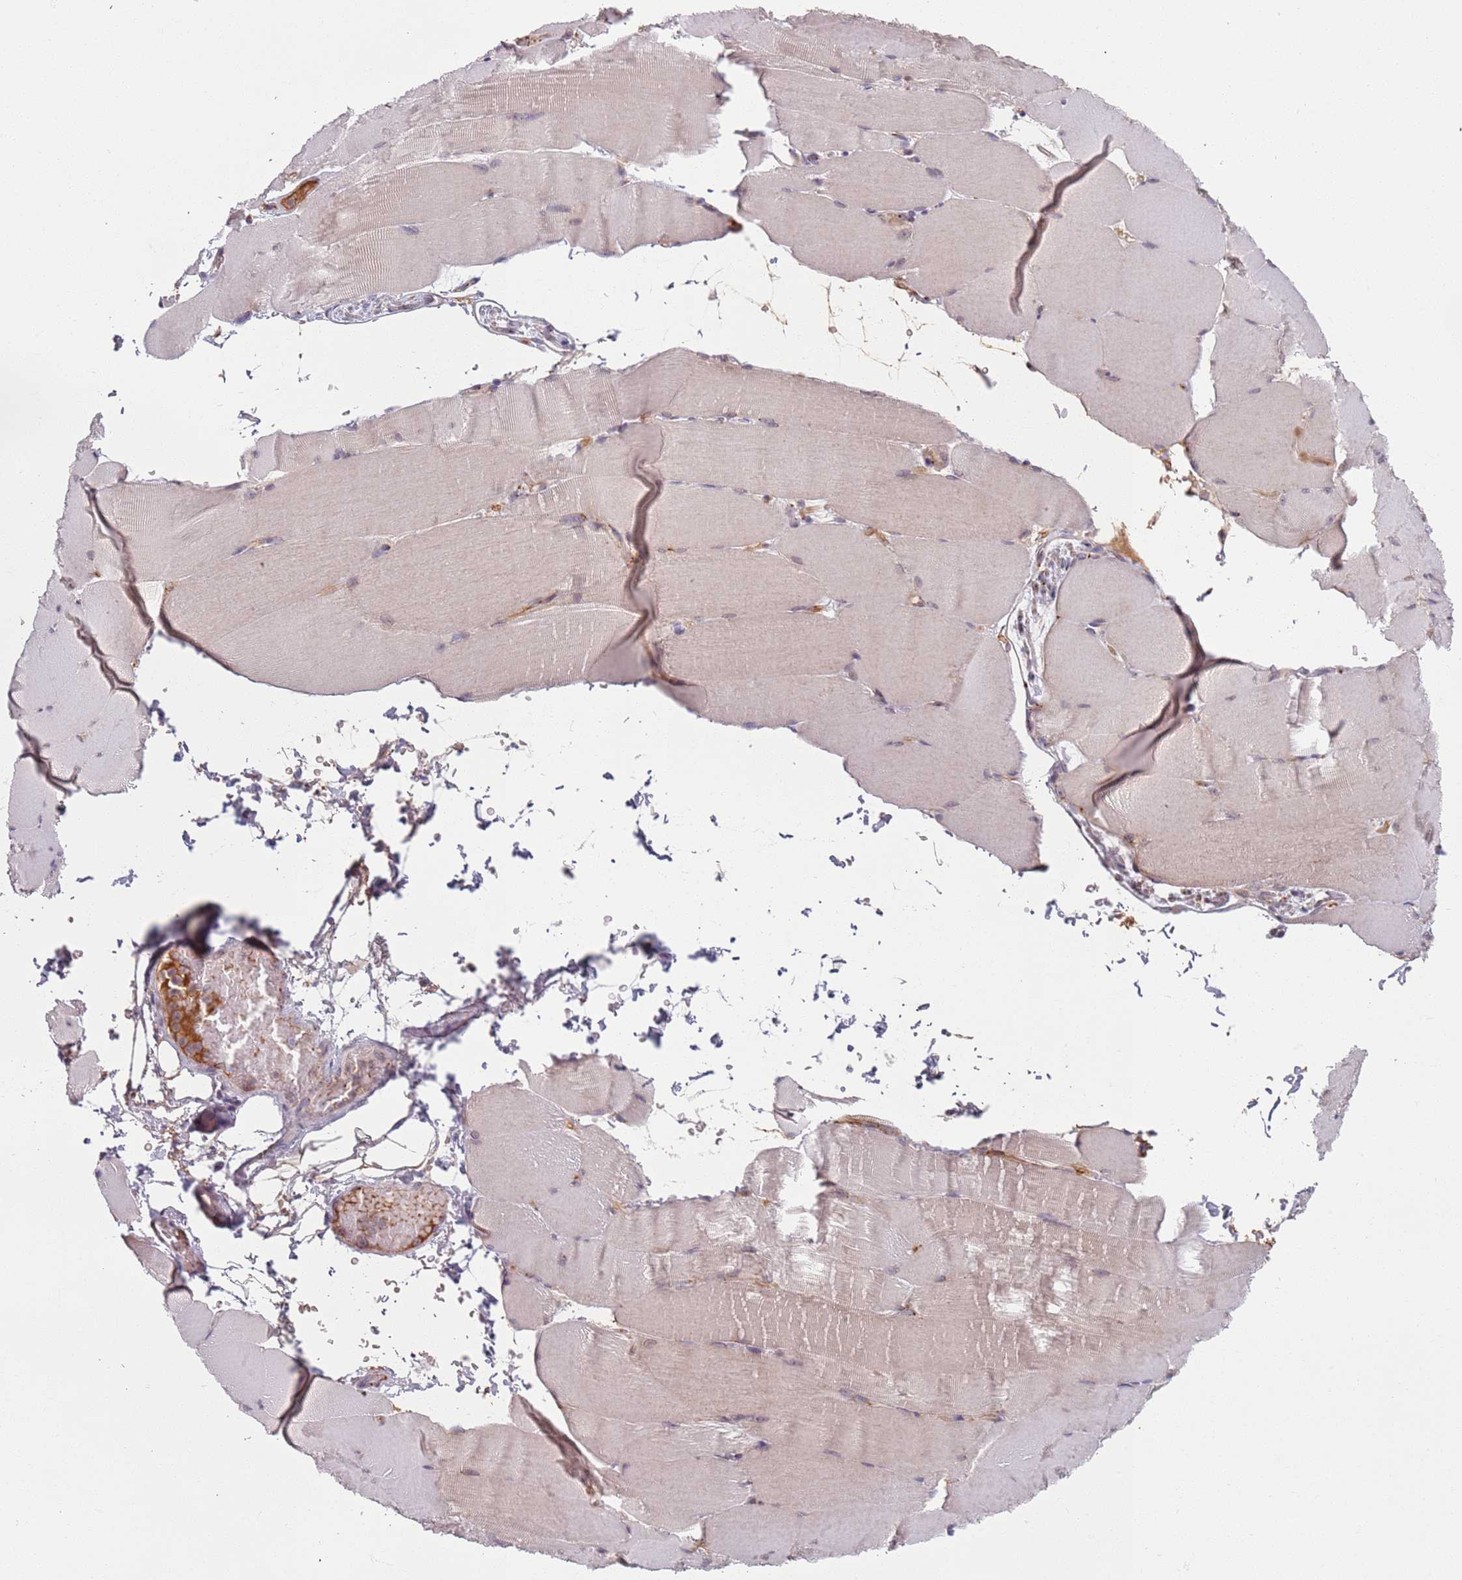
{"staining": {"intensity": "moderate", "quantity": "<25%", "location": "cytoplasmic/membranous"}, "tissue": "skeletal muscle", "cell_type": "Myocytes", "image_type": "normal", "snomed": [{"axis": "morphology", "description": "Normal tissue, NOS"}, {"axis": "topography", "description": "Skeletal muscle"}, {"axis": "topography", "description": "Parathyroid gland"}], "caption": "The photomicrograph reveals a brown stain indicating the presence of a protein in the cytoplasmic/membranous of myocytes in skeletal muscle.", "gene": "AKTIP", "patient": {"sex": "female", "age": 37}}